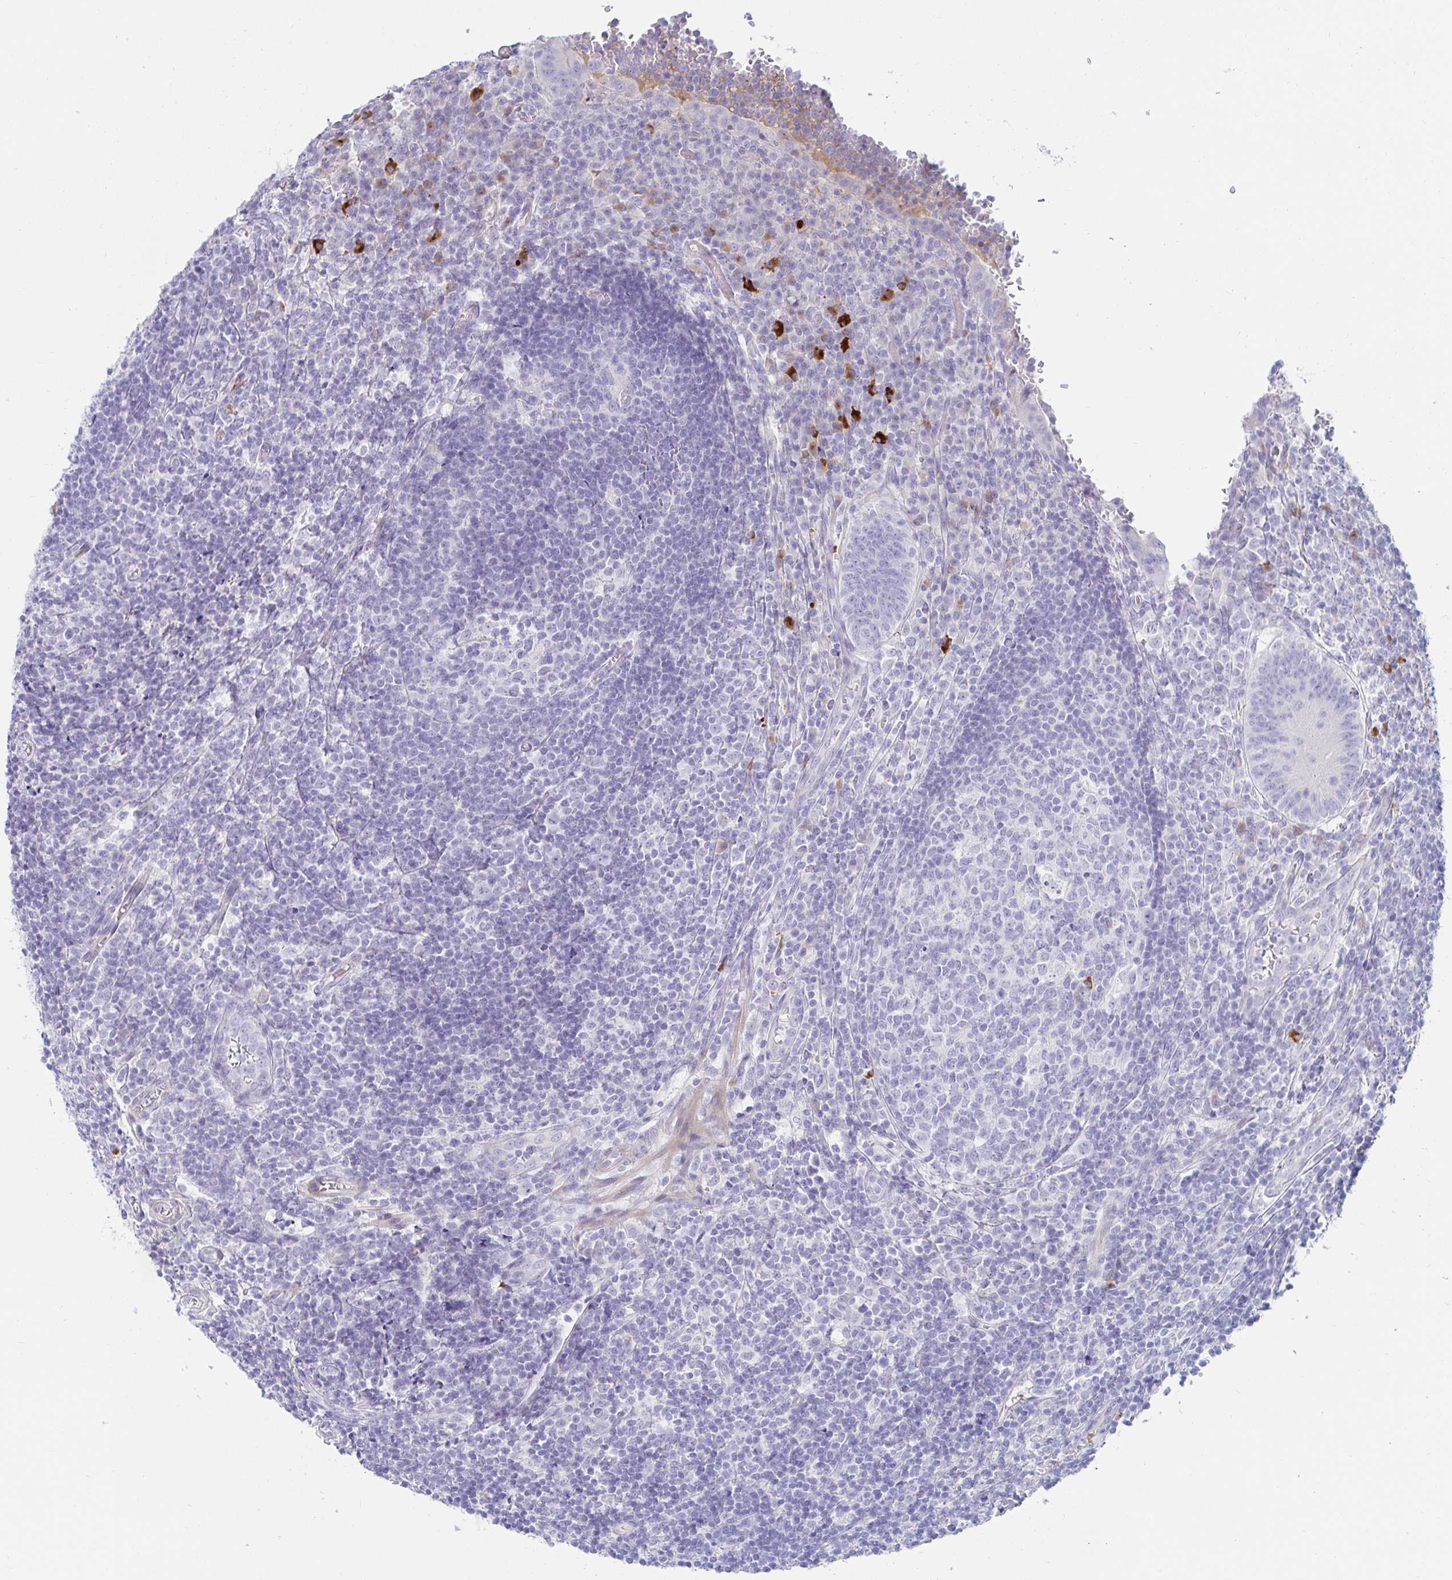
{"staining": {"intensity": "negative", "quantity": "none", "location": "none"}, "tissue": "appendix", "cell_type": "Glandular cells", "image_type": "normal", "snomed": [{"axis": "morphology", "description": "Normal tissue, NOS"}, {"axis": "topography", "description": "Appendix"}], "caption": "Human appendix stained for a protein using immunohistochemistry demonstrates no expression in glandular cells.", "gene": "C4orf17", "patient": {"sex": "male", "age": 18}}